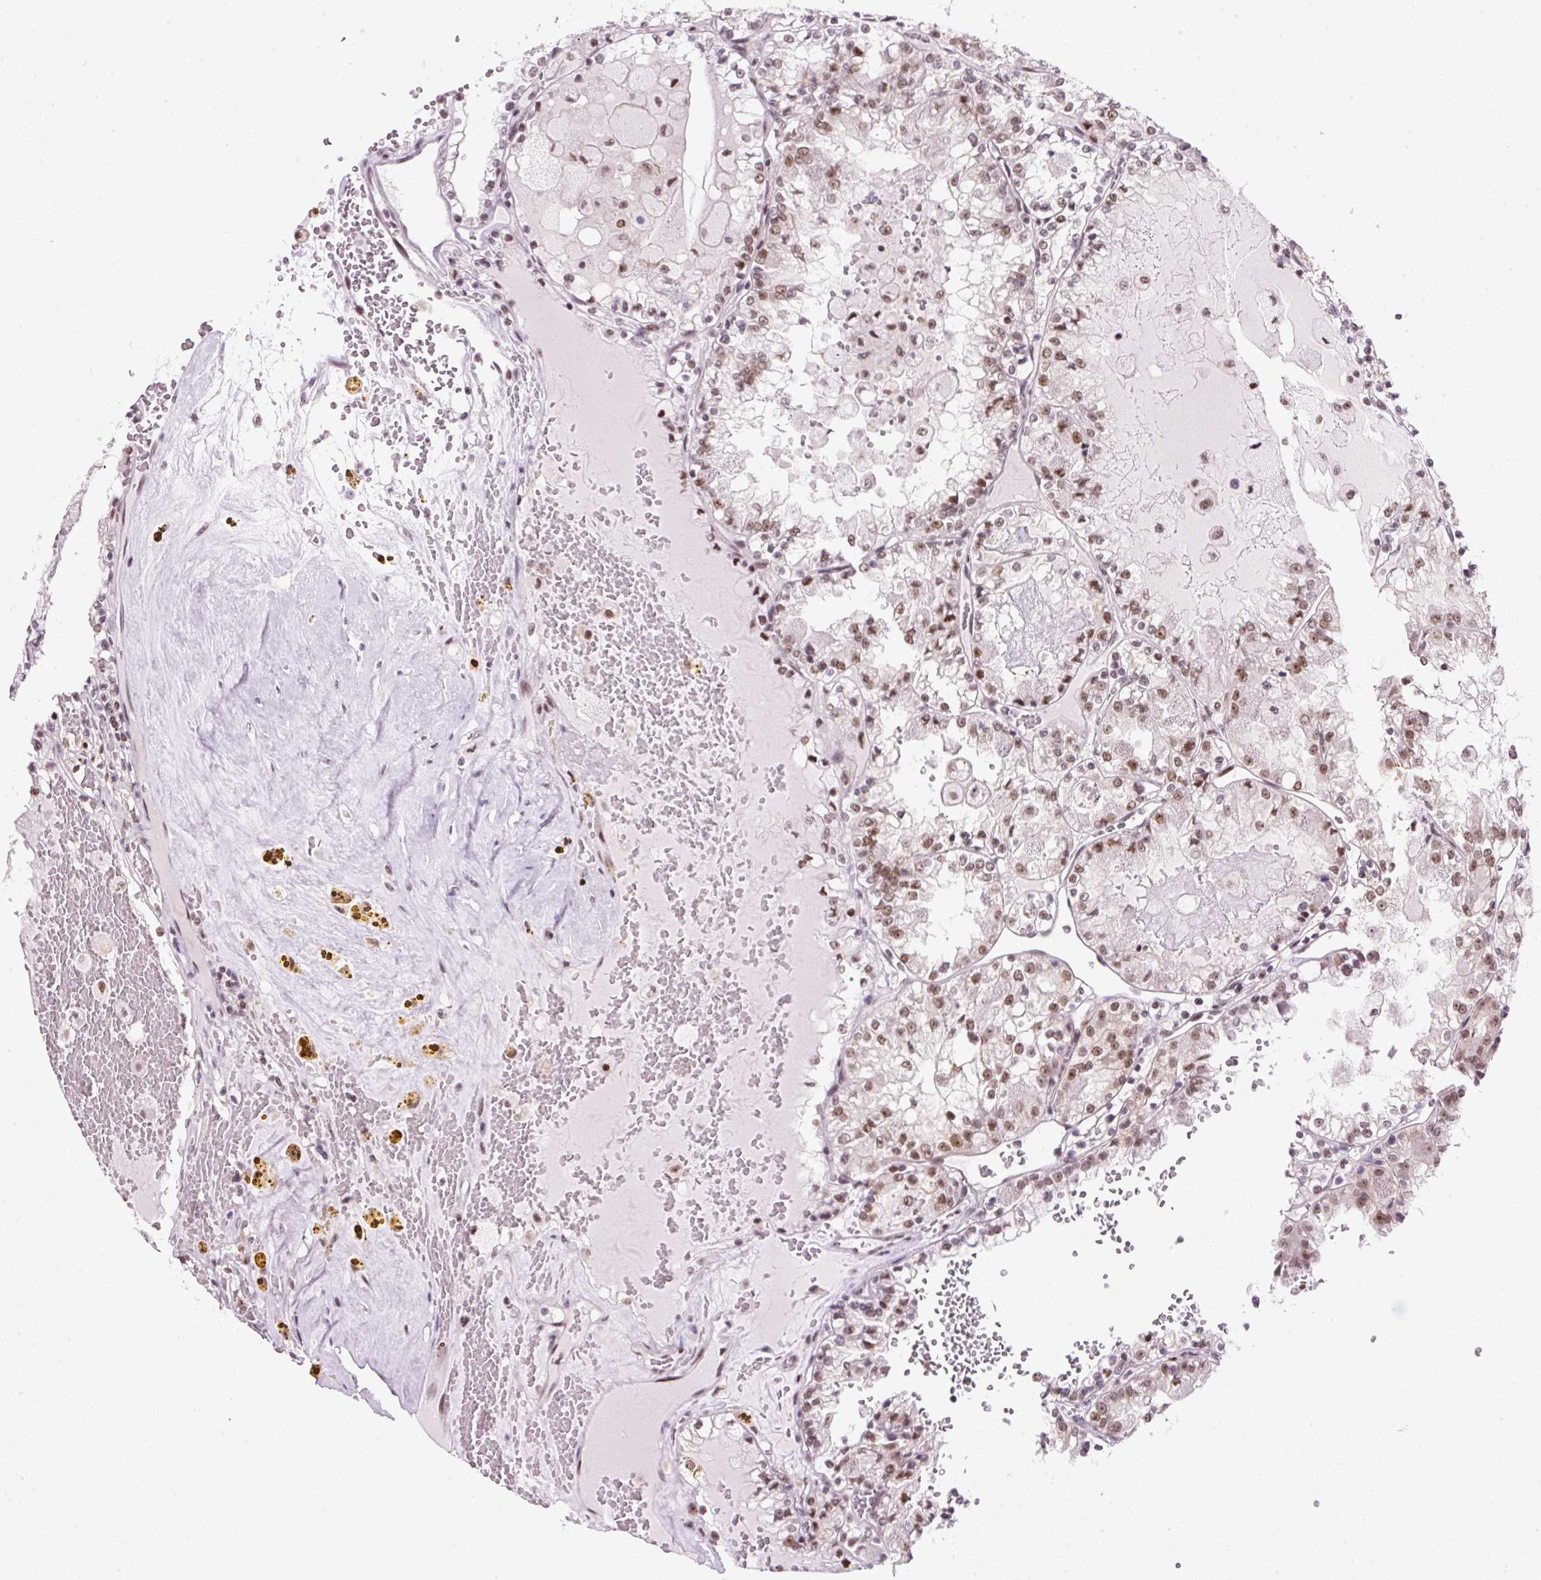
{"staining": {"intensity": "moderate", "quantity": ">75%", "location": "nuclear"}, "tissue": "renal cancer", "cell_type": "Tumor cells", "image_type": "cancer", "snomed": [{"axis": "morphology", "description": "Adenocarcinoma, NOS"}, {"axis": "topography", "description": "Kidney"}], "caption": "The histopathology image demonstrates staining of renal cancer (adenocarcinoma), revealing moderate nuclear protein expression (brown color) within tumor cells.", "gene": "TAF1A", "patient": {"sex": "female", "age": 56}}